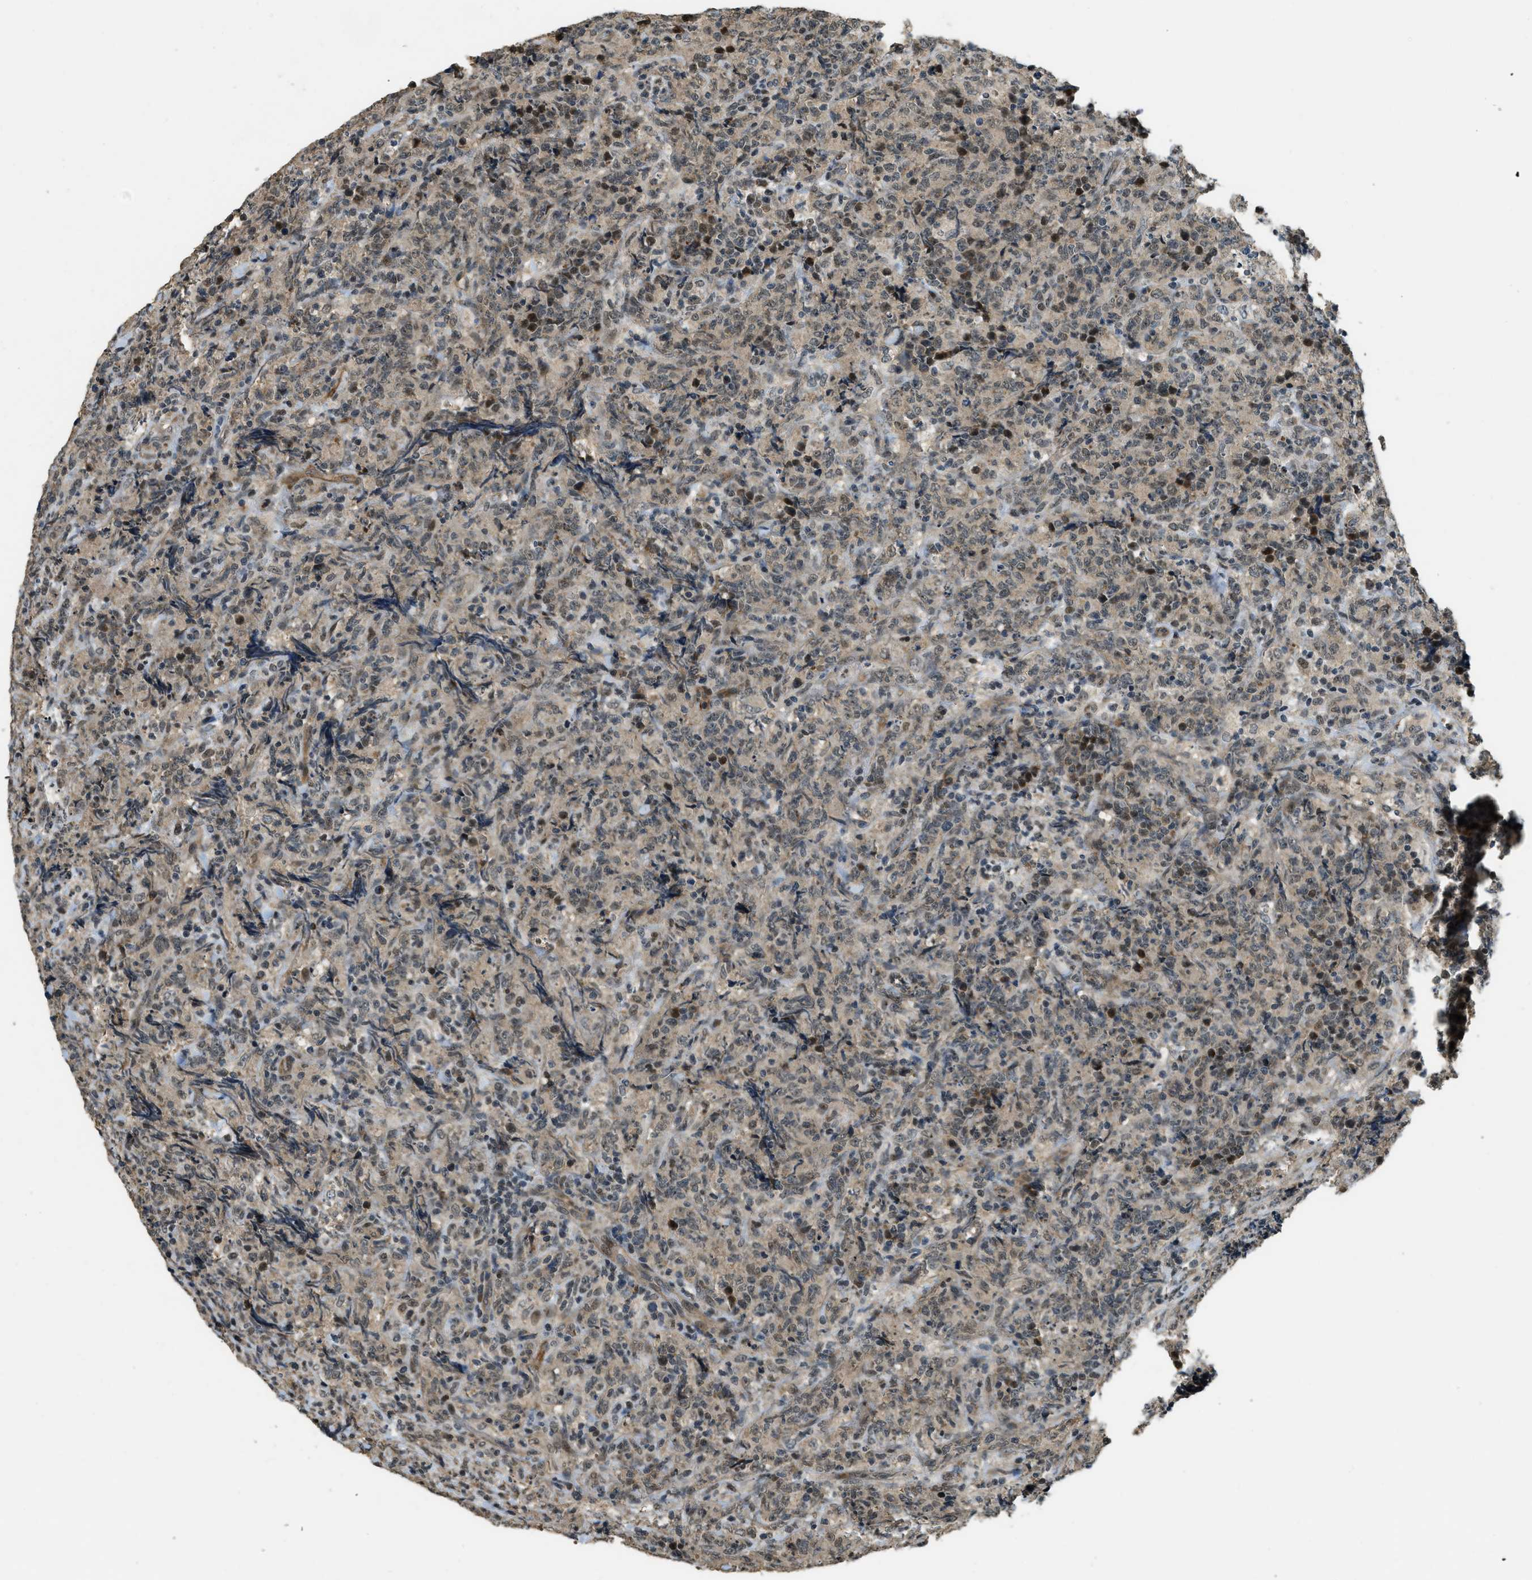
{"staining": {"intensity": "weak", "quantity": ">75%", "location": "cytoplasmic/membranous,nuclear"}, "tissue": "lymphoma", "cell_type": "Tumor cells", "image_type": "cancer", "snomed": [{"axis": "morphology", "description": "Malignant lymphoma, non-Hodgkin's type, High grade"}, {"axis": "topography", "description": "Tonsil"}], "caption": "Immunohistochemical staining of human malignant lymphoma, non-Hodgkin's type (high-grade) reveals low levels of weak cytoplasmic/membranous and nuclear protein positivity in approximately >75% of tumor cells. The protein is stained brown, and the nuclei are stained in blue (DAB IHC with brightfield microscopy, high magnification).", "gene": "MED21", "patient": {"sex": "female", "age": 36}}